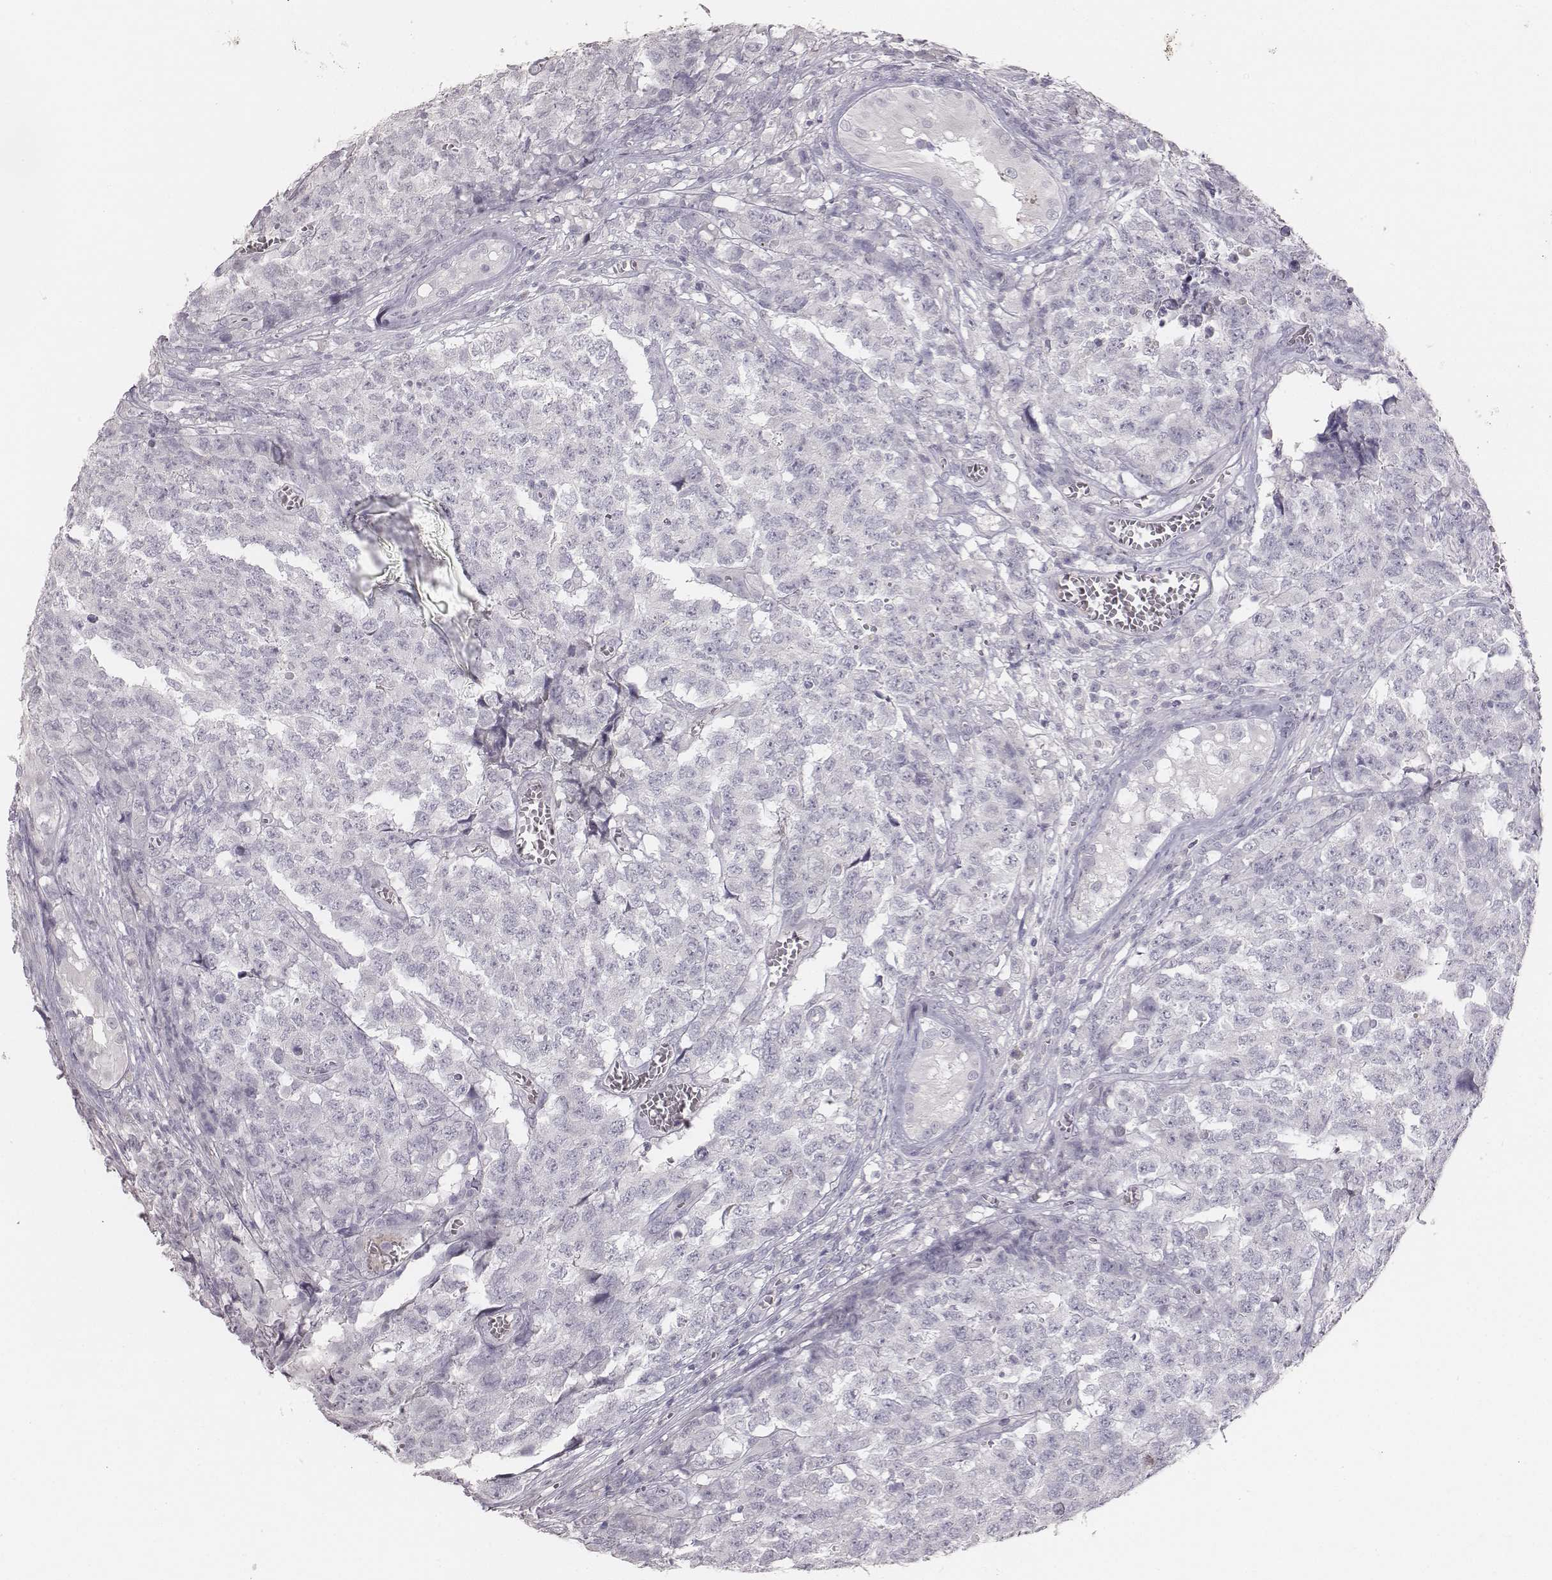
{"staining": {"intensity": "negative", "quantity": "none", "location": "none"}, "tissue": "testis cancer", "cell_type": "Tumor cells", "image_type": "cancer", "snomed": [{"axis": "morphology", "description": "Carcinoma, Embryonal, NOS"}, {"axis": "topography", "description": "Testis"}], "caption": "Tumor cells show no significant expression in testis embryonal carcinoma.", "gene": "MYH6", "patient": {"sex": "male", "age": 23}}